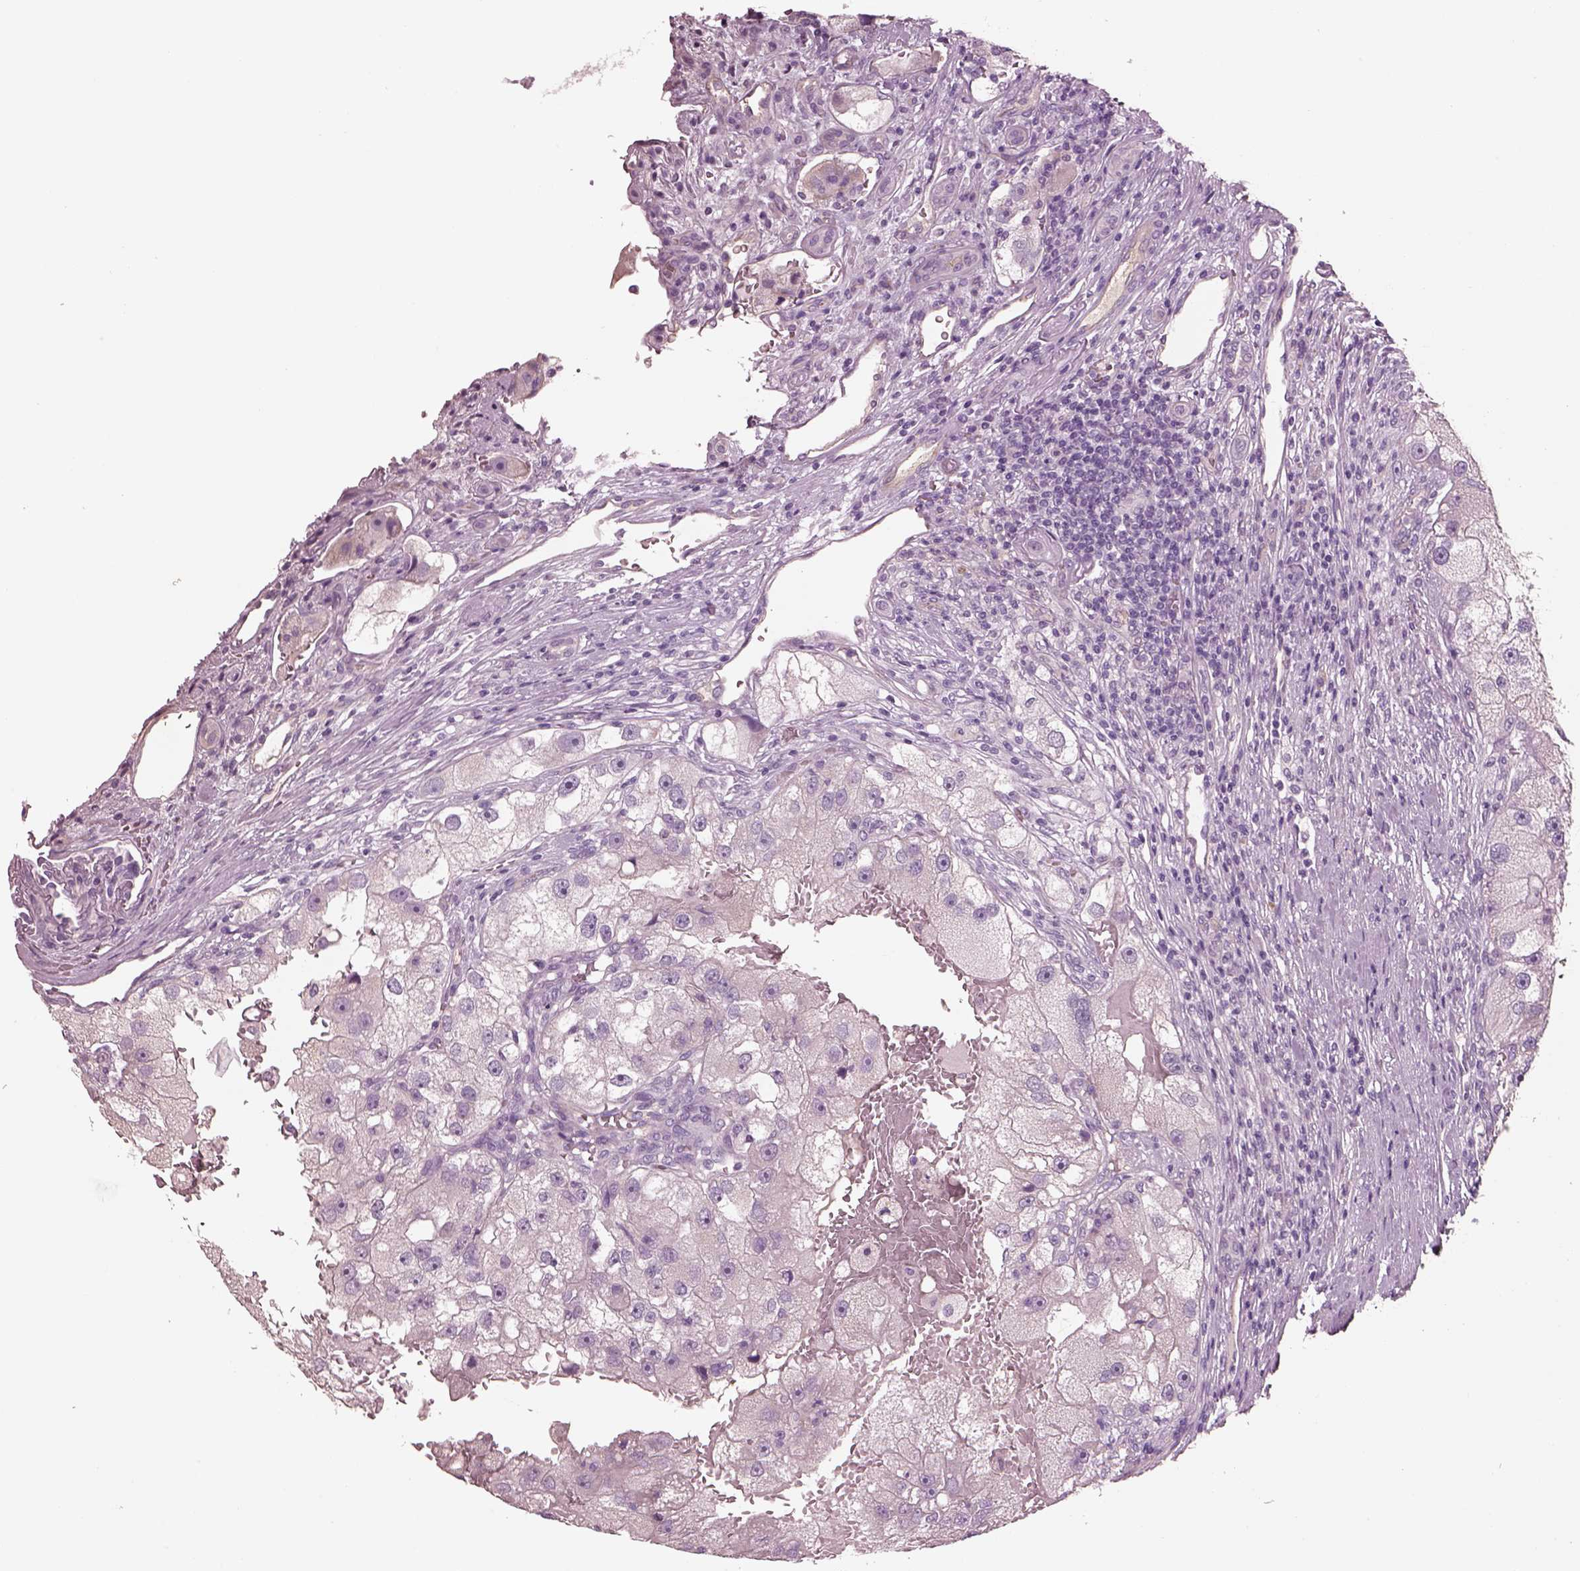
{"staining": {"intensity": "negative", "quantity": "none", "location": "none"}, "tissue": "renal cancer", "cell_type": "Tumor cells", "image_type": "cancer", "snomed": [{"axis": "morphology", "description": "Adenocarcinoma, NOS"}, {"axis": "topography", "description": "Kidney"}], "caption": "This is an immunohistochemistry (IHC) photomicrograph of renal adenocarcinoma. There is no positivity in tumor cells.", "gene": "IGLL1", "patient": {"sex": "male", "age": 63}}